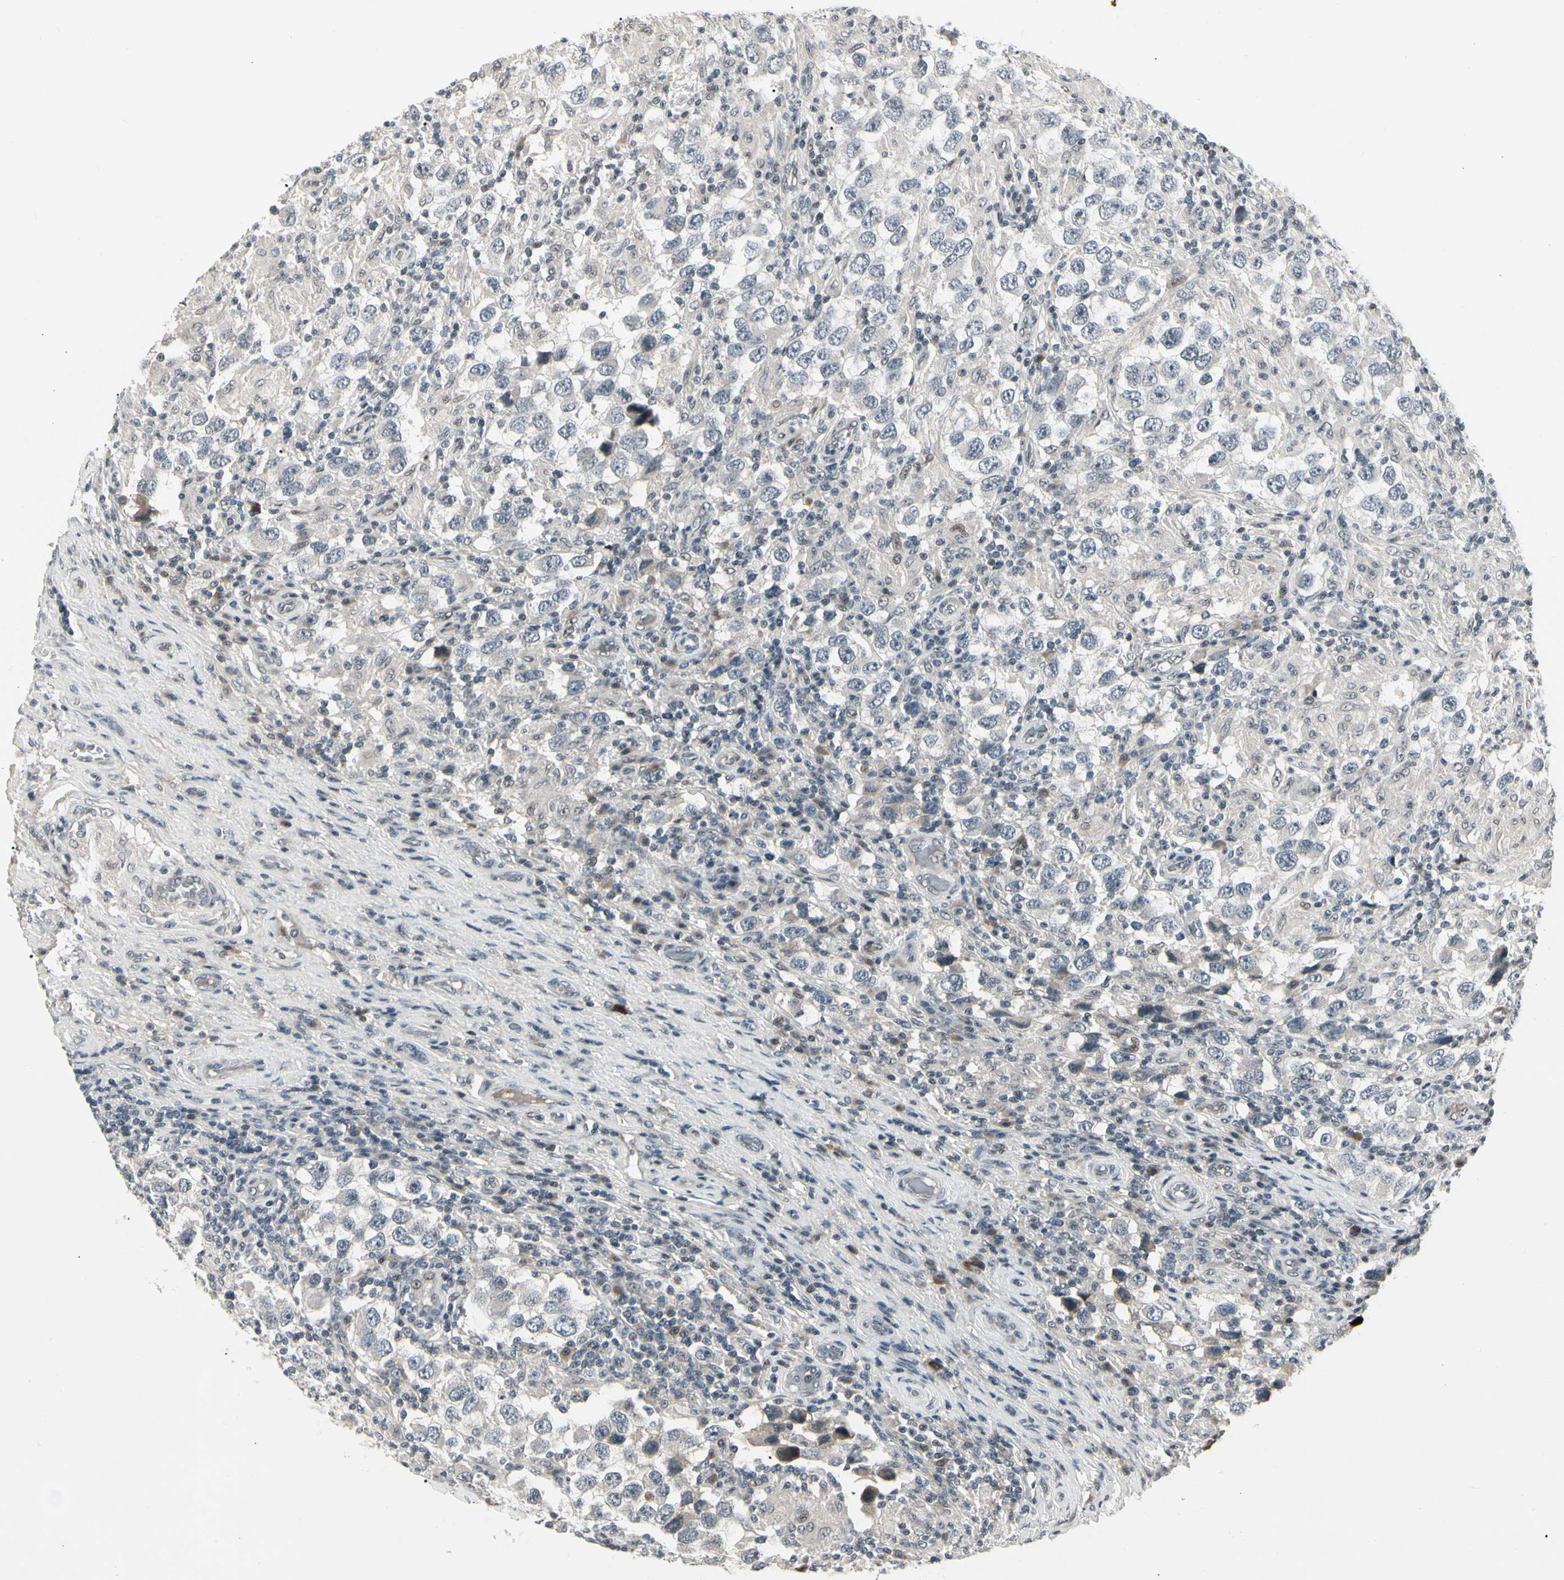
{"staining": {"intensity": "negative", "quantity": "none", "location": "none"}, "tissue": "testis cancer", "cell_type": "Tumor cells", "image_type": "cancer", "snomed": [{"axis": "morphology", "description": "Carcinoma, Embryonal, NOS"}, {"axis": "topography", "description": "Testis"}], "caption": "Immunohistochemical staining of human testis embryonal carcinoma exhibits no significant staining in tumor cells.", "gene": "FOXJ2", "patient": {"sex": "male", "age": 21}}